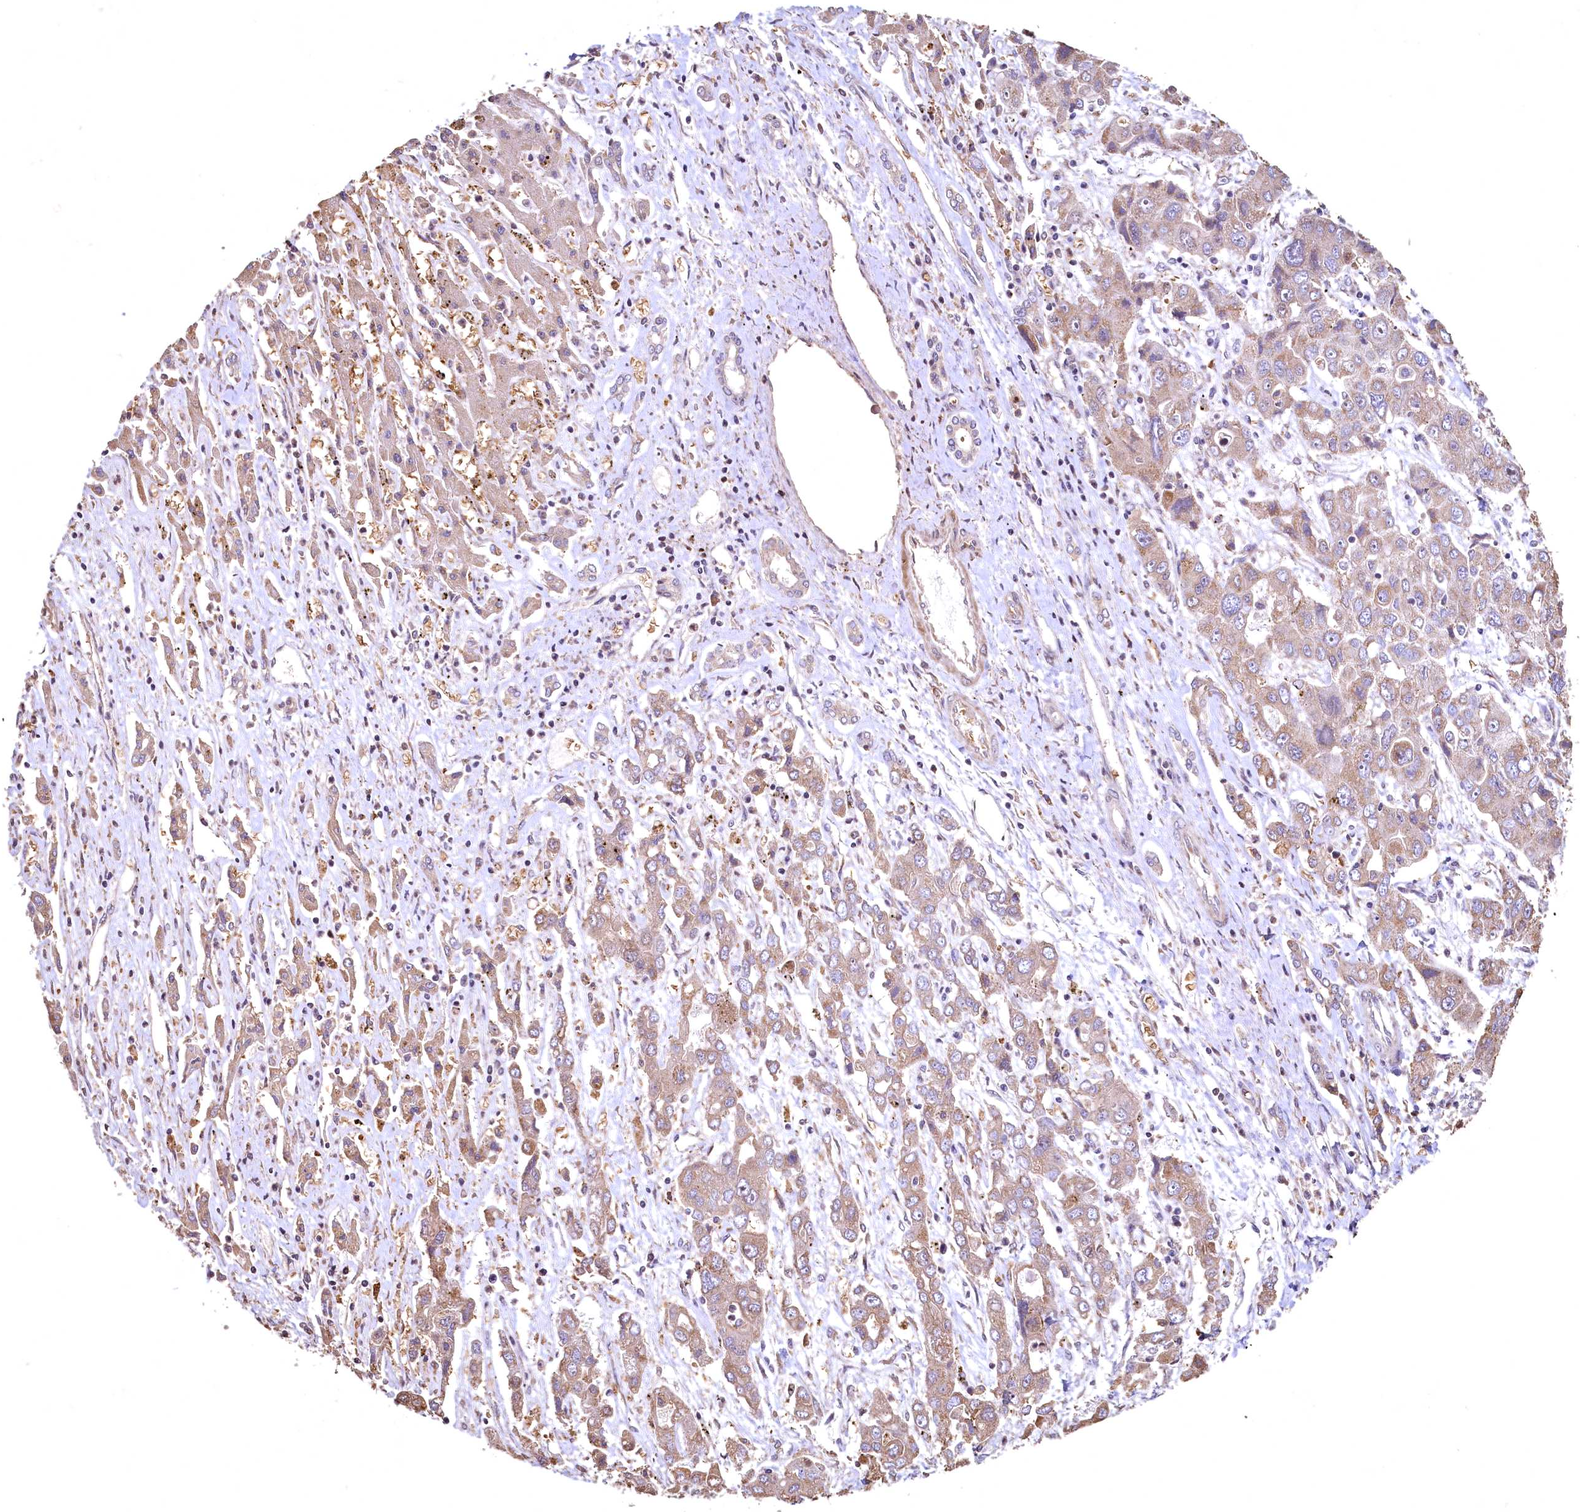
{"staining": {"intensity": "weak", "quantity": ">75%", "location": "cytoplasmic/membranous"}, "tissue": "liver cancer", "cell_type": "Tumor cells", "image_type": "cancer", "snomed": [{"axis": "morphology", "description": "Cholangiocarcinoma"}, {"axis": "topography", "description": "Liver"}], "caption": "Human liver cancer stained with a protein marker reveals weak staining in tumor cells.", "gene": "SPTA1", "patient": {"sex": "male", "age": 67}}